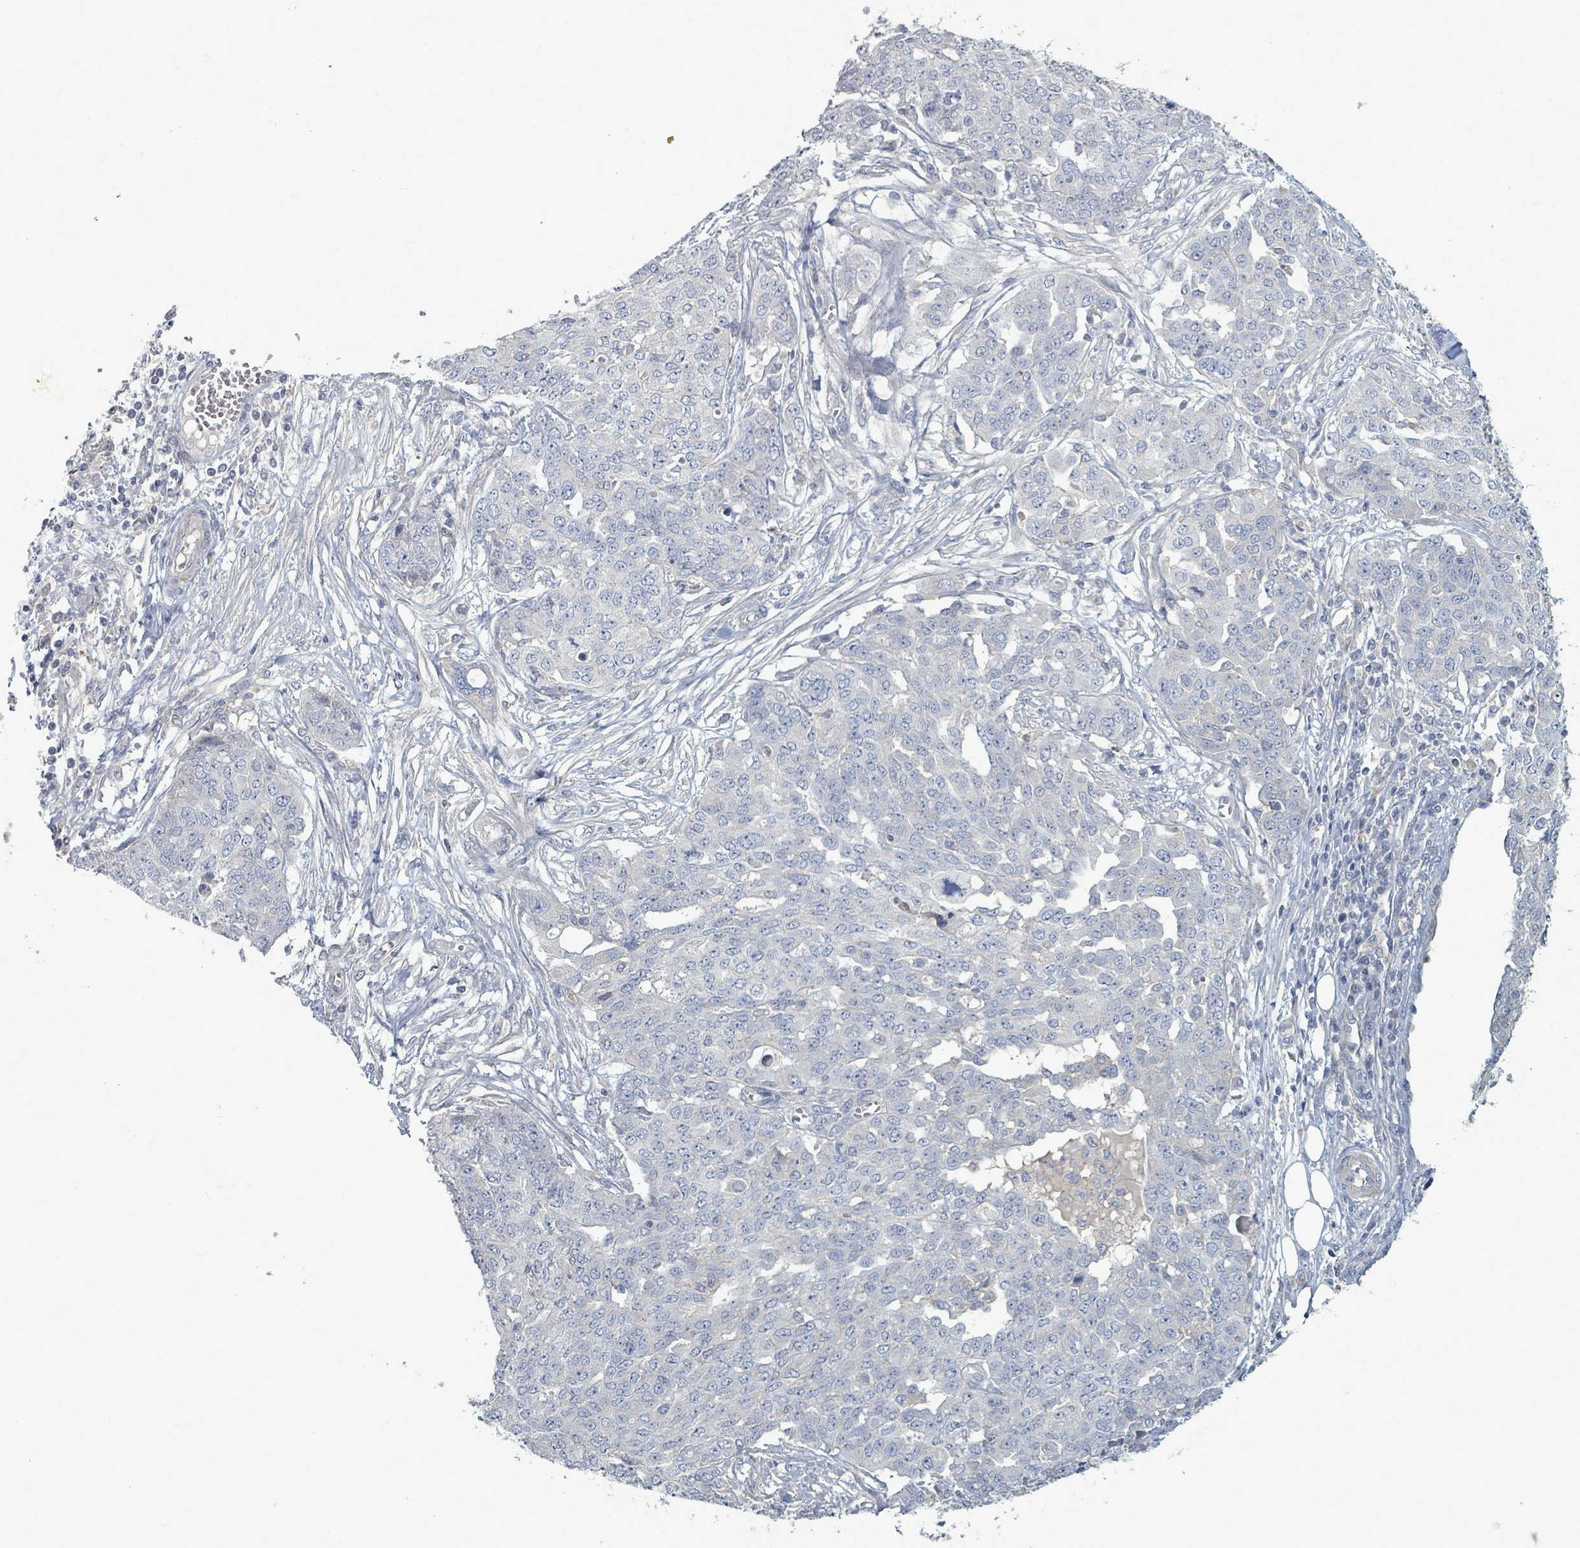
{"staining": {"intensity": "negative", "quantity": "none", "location": "none"}, "tissue": "ovarian cancer", "cell_type": "Tumor cells", "image_type": "cancer", "snomed": [{"axis": "morphology", "description": "Cystadenocarcinoma, serous, NOS"}, {"axis": "topography", "description": "Soft tissue"}, {"axis": "topography", "description": "Ovary"}], "caption": "Tumor cells show no significant positivity in ovarian cancer.", "gene": "ARGFX", "patient": {"sex": "female", "age": 57}}